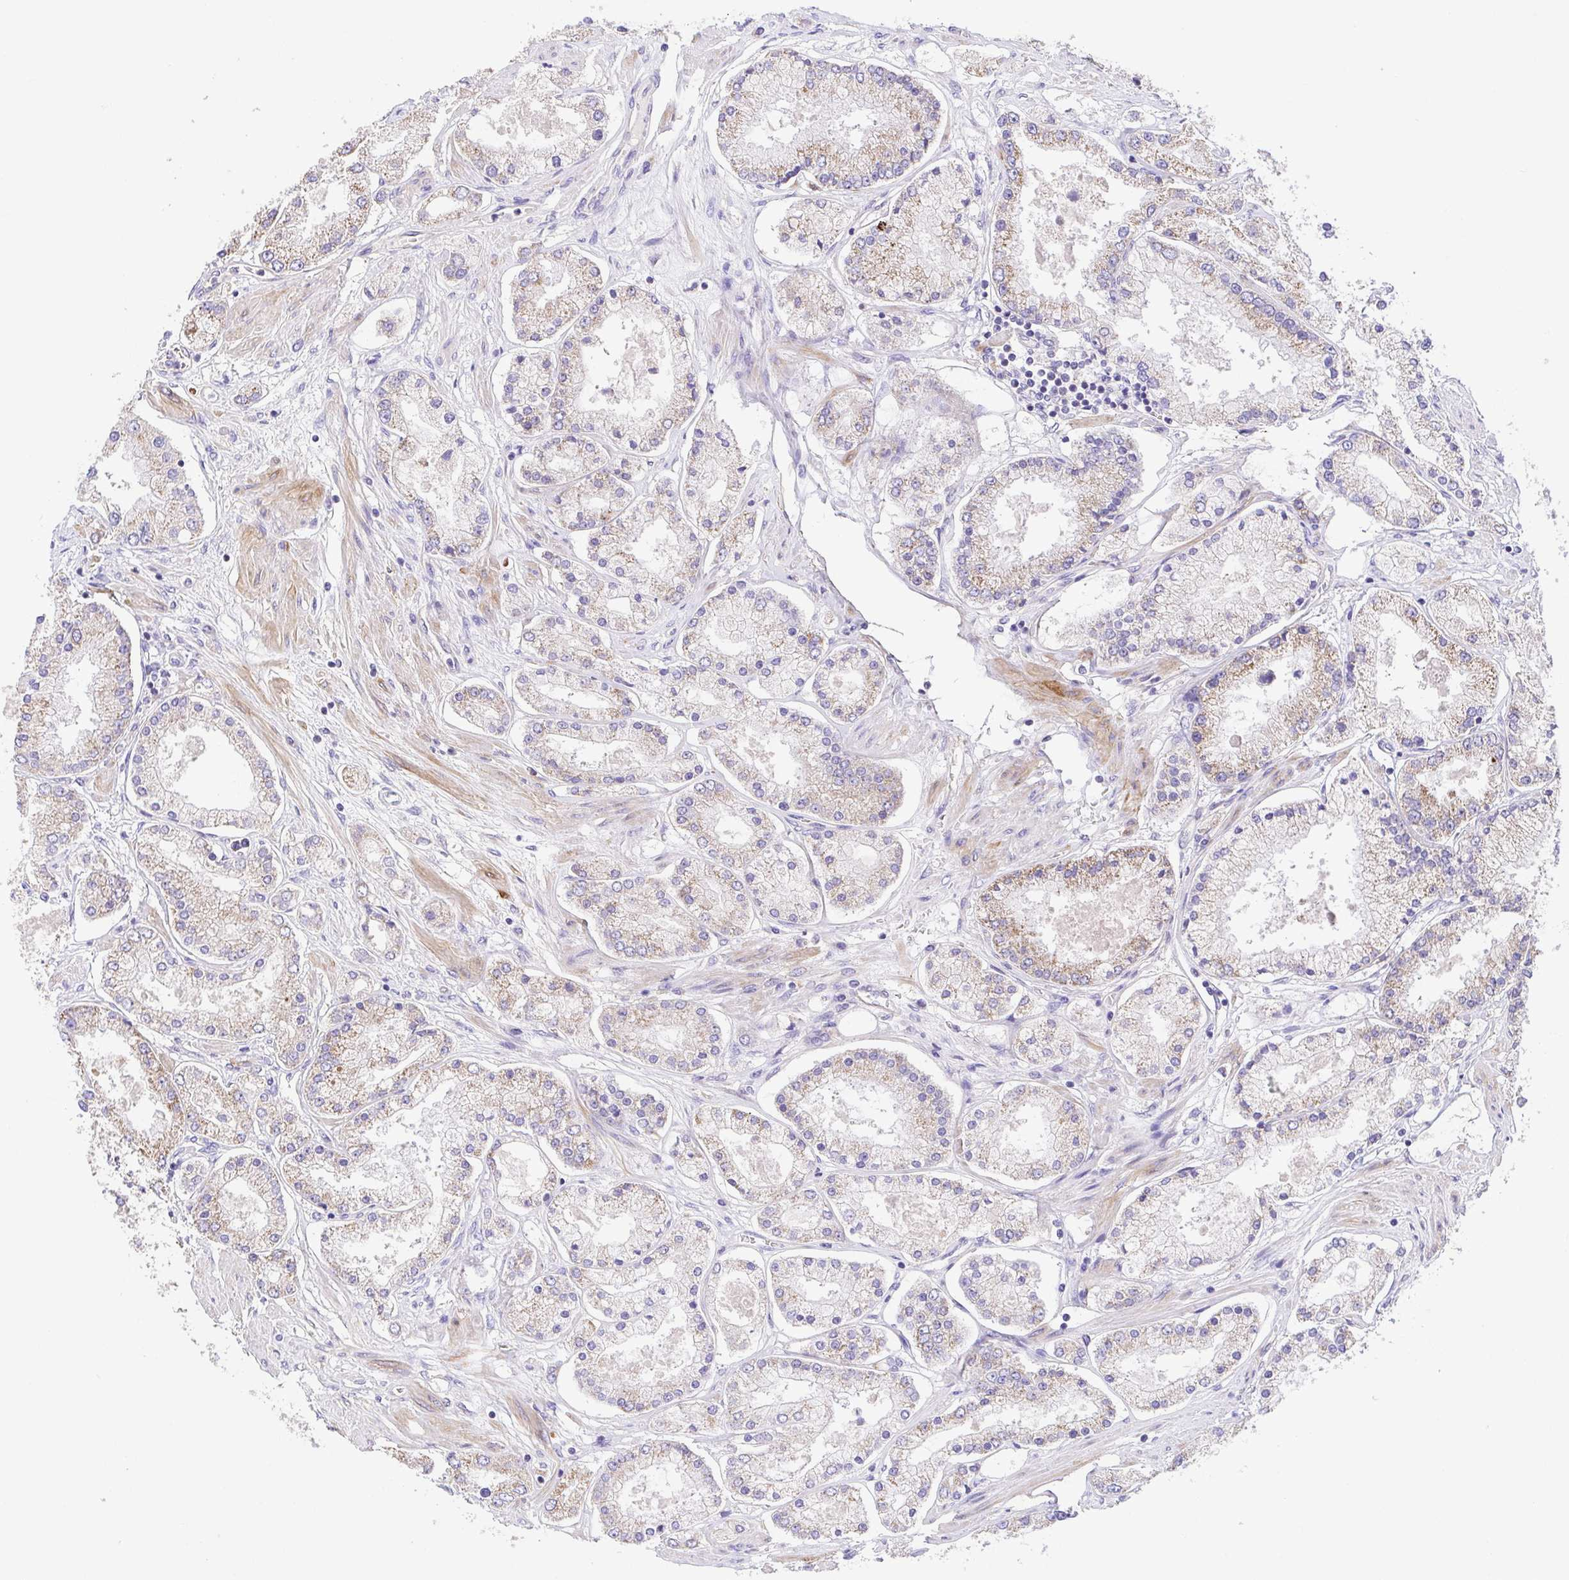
{"staining": {"intensity": "weak", "quantity": "<25%", "location": "cytoplasmic/membranous"}, "tissue": "prostate cancer", "cell_type": "Tumor cells", "image_type": "cancer", "snomed": [{"axis": "morphology", "description": "Adenocarcinoma, High grade"}, {"axis": "topography", "description": "Prostate"}], "caption": "DAB immunohistochemical staining of prostate cancer displays no significant staining in tumor cells.", "gene": "SLC13A1", "patient": {"sex": "male", "age": 69}}